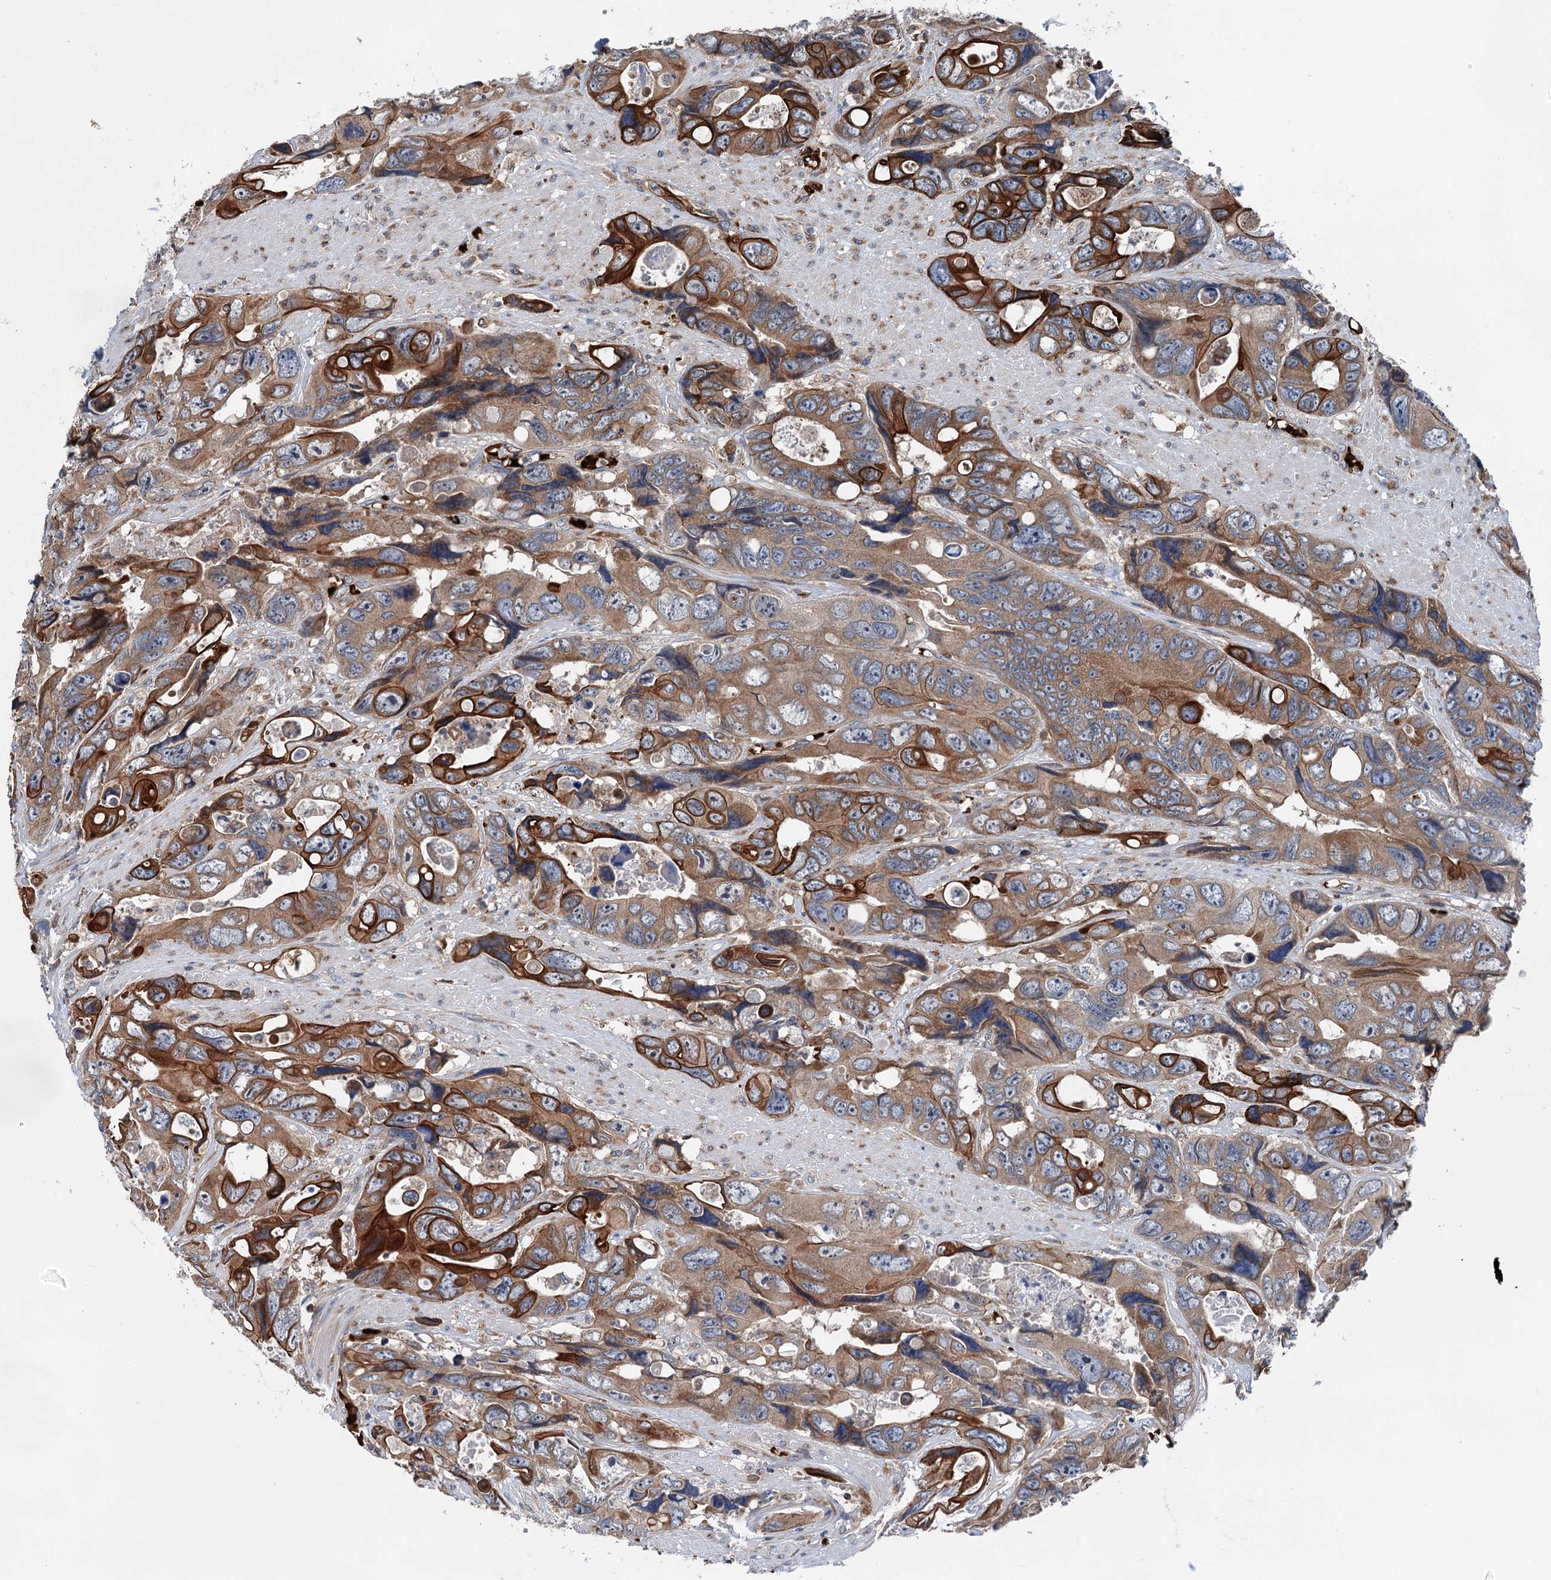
{"staining": {"intensity": "strong", "quantity": "25%-75%", "location": "cytoplasmic/membranous"}, "tissue": "colorectal cancer", "cell_type": "Tumor cells", "image_type": "cancer", "snomed": [{"axis": "morphology", "description": "Adenocarcinoma, NOS"}, {"axis": "topography", "description": "Rectum"}], "caption": "This is a photomicrograph of IHC staining of adenocarcinoma (colorectal), which shows strong expression in the cytoplasmic/membranous of tumor cells.", "gene": "EIPR1", "patient": {"sex": "male", "age": 57}}